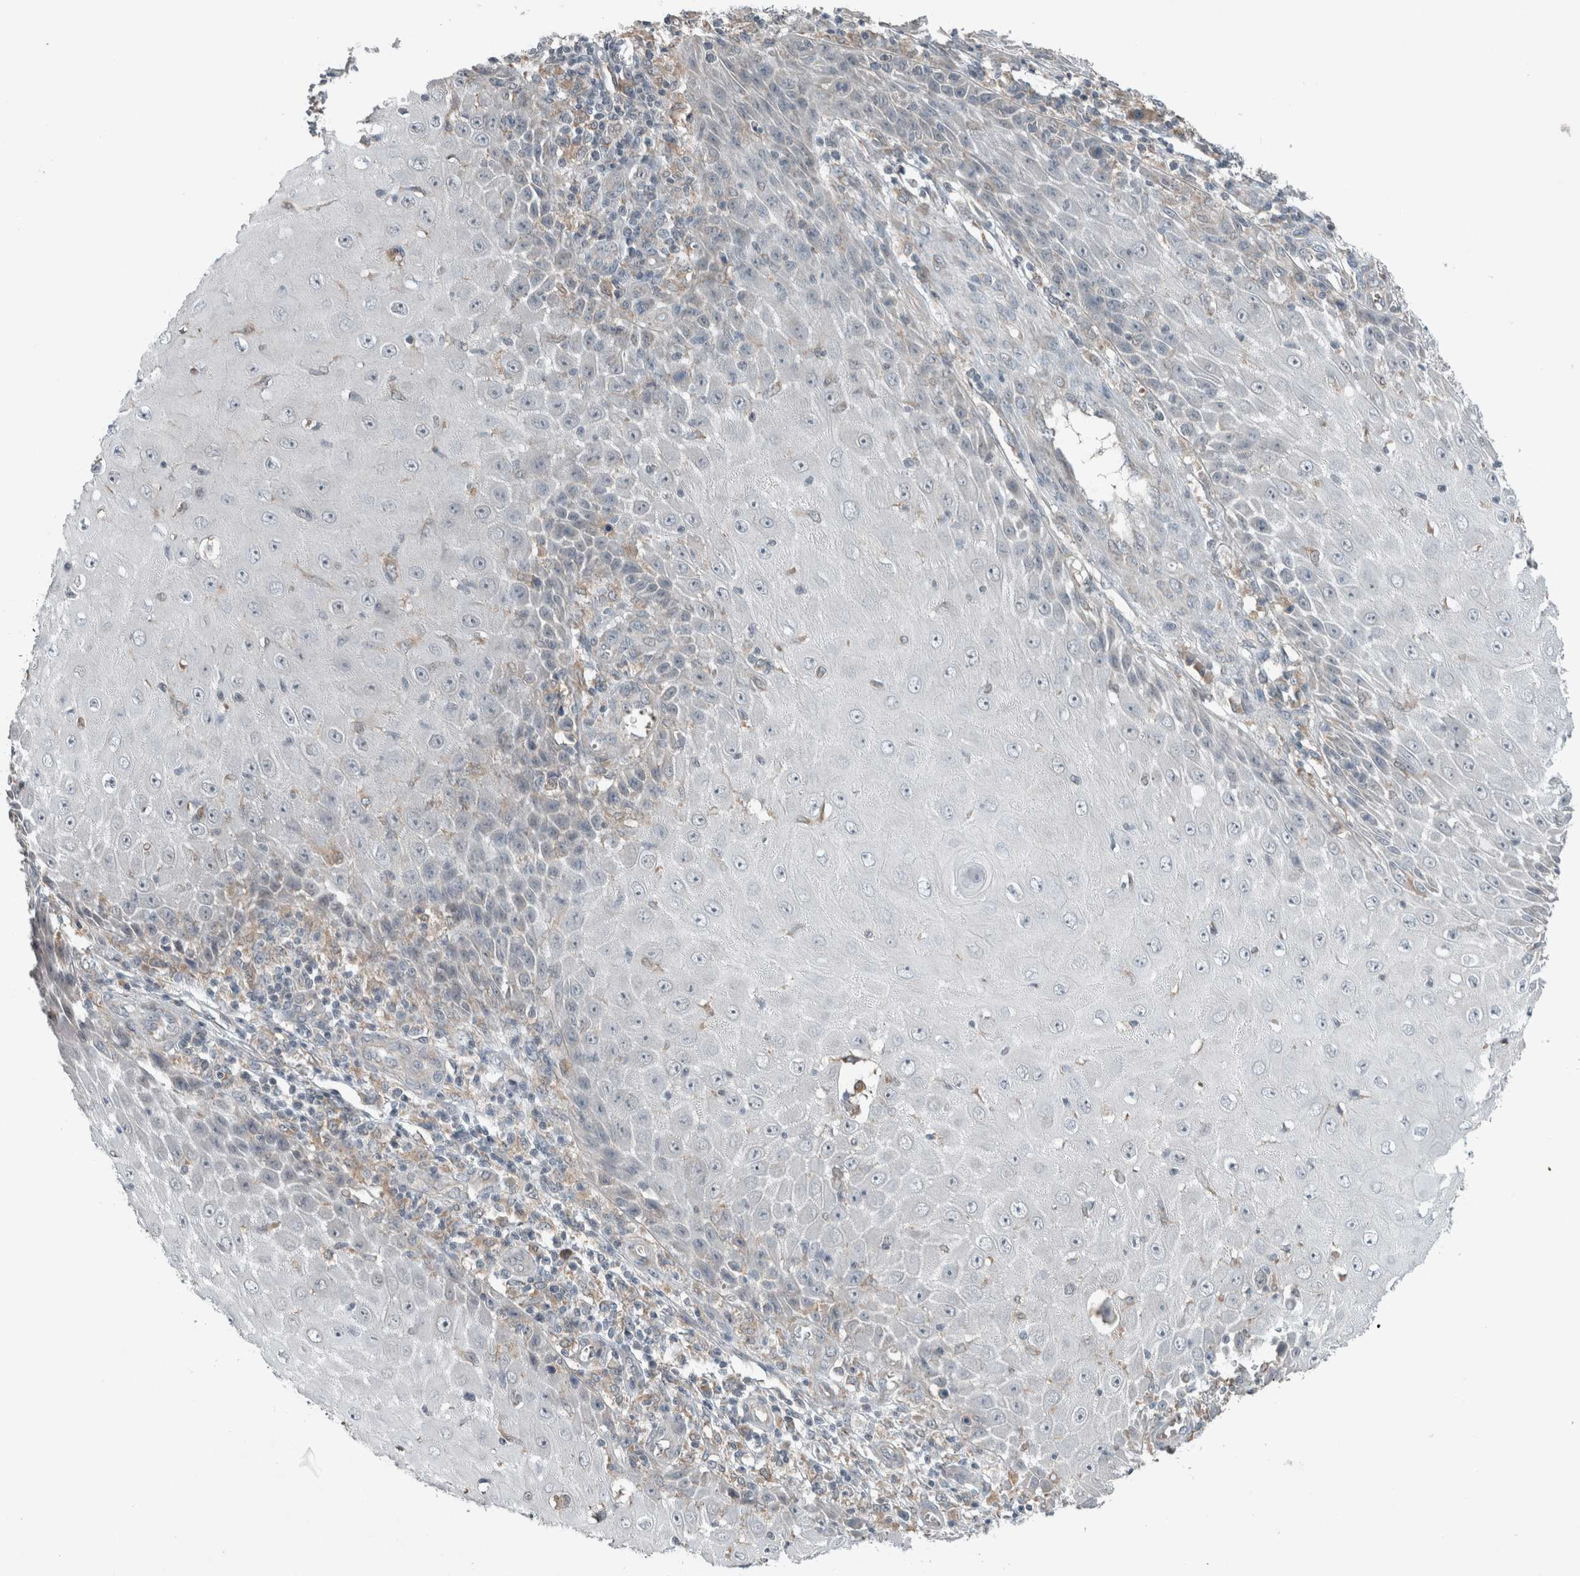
{"staining": {"intensity": "negative", "quantity": "none", "location": "none"}, "tissue": "skin cancer", "cell_type": "Tumor cells", "image_type": "cancer", "snomed": [{"axis": "morphology", "description": "Squamous cell carcinoma, NOS"}, {"axis": "topography", "description": "Skin"}], "caption": "IHC of skin cancer (squamous cell carcinoma) reveals no positivity in tumor cells.", "gene": "JADE2", "patient": {"sex": "female", "age": 73}}